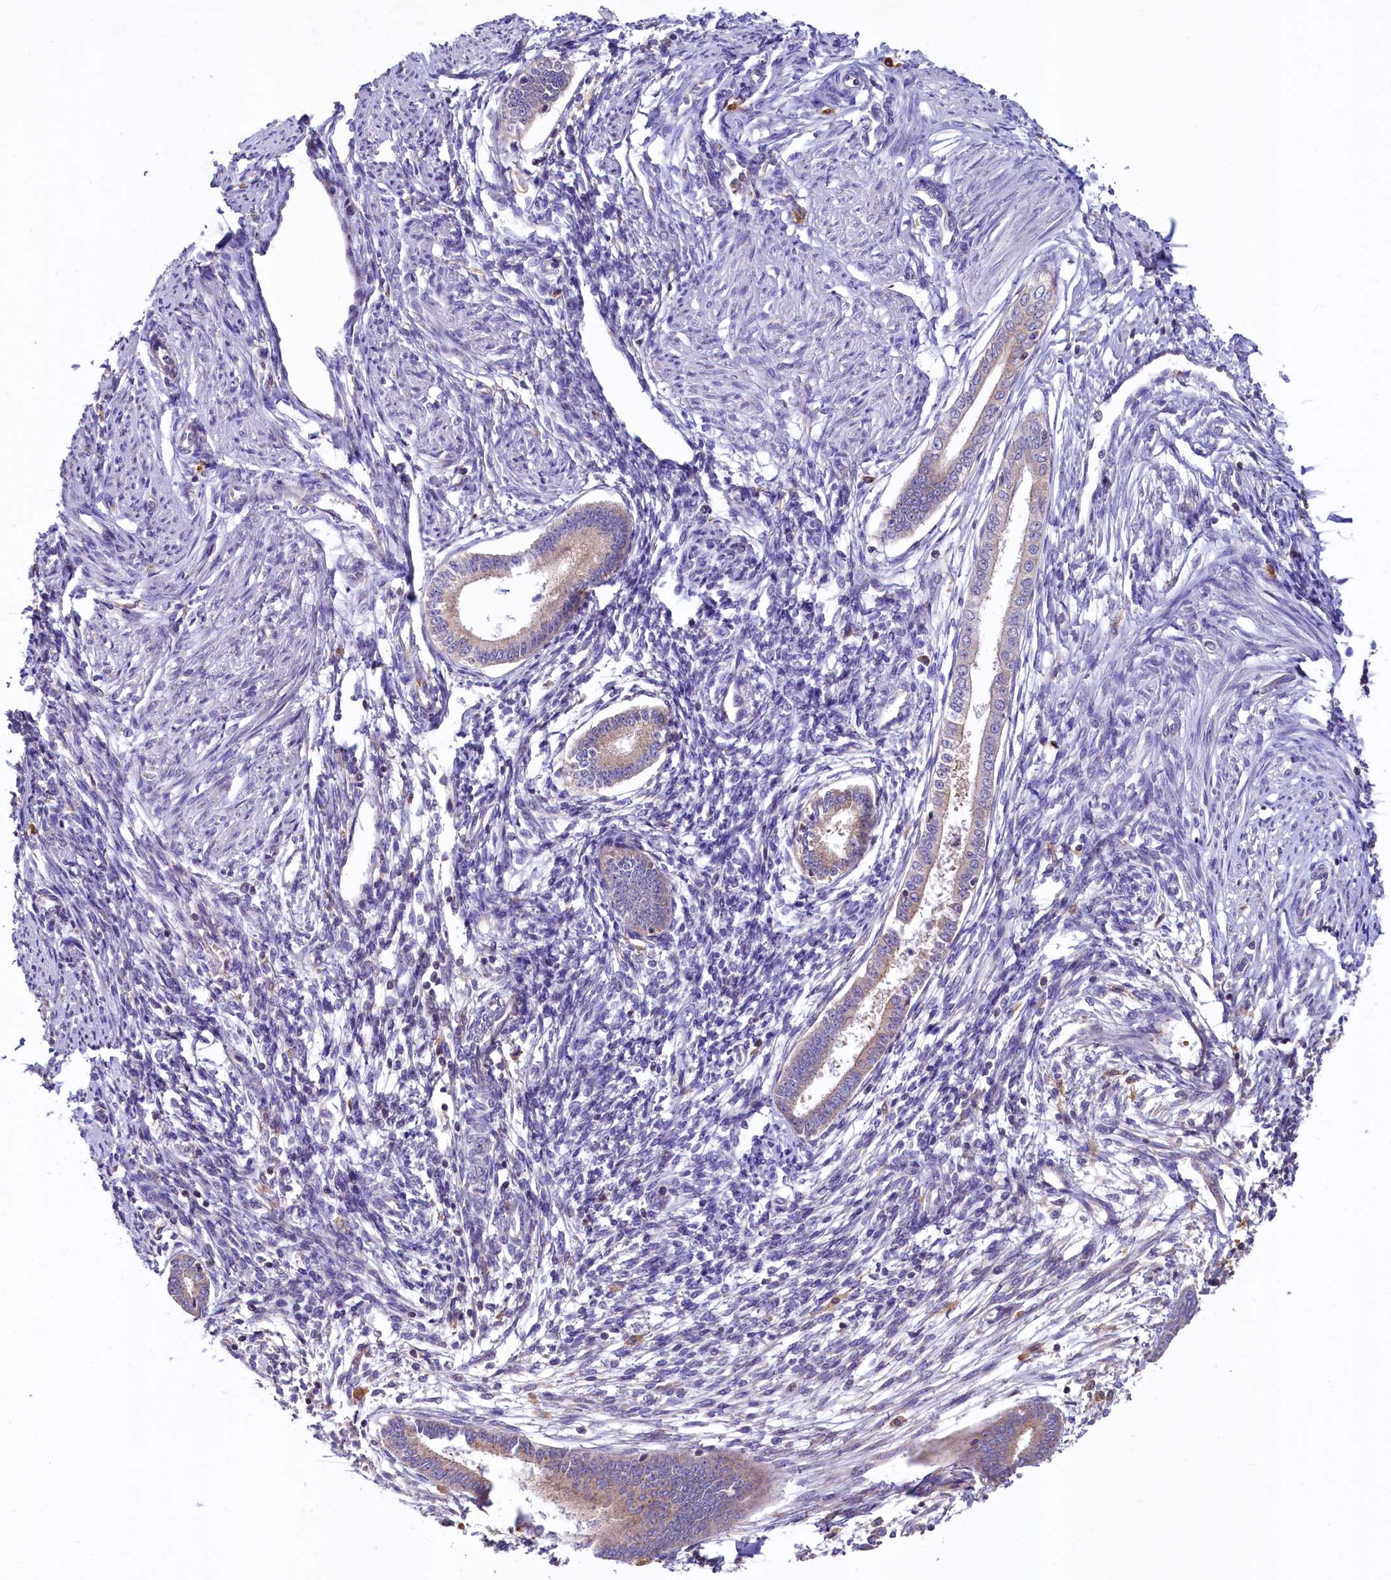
{"staining": {"intensity": "negative", "quantity": "none", "location": "none"}, "tissue": "endometrium", "cell_type": "Cells in endometrial stroma", "image_type": "normal", "snomed": [{"axis": "morphology", "description": "Normal tissue, NOS"}, {"axis": "topography", "description": "Endometrium"}], "caption": "Endometrium was stained to show a protein in brown. There is no significant positivity in cells in endometrial stroma. The staining is performed using DAB brown chromogen with nuclei counter-stained in using hematoxylin.", "gene": "HPS6", "patient": {"sex": "female", "age": 56}}